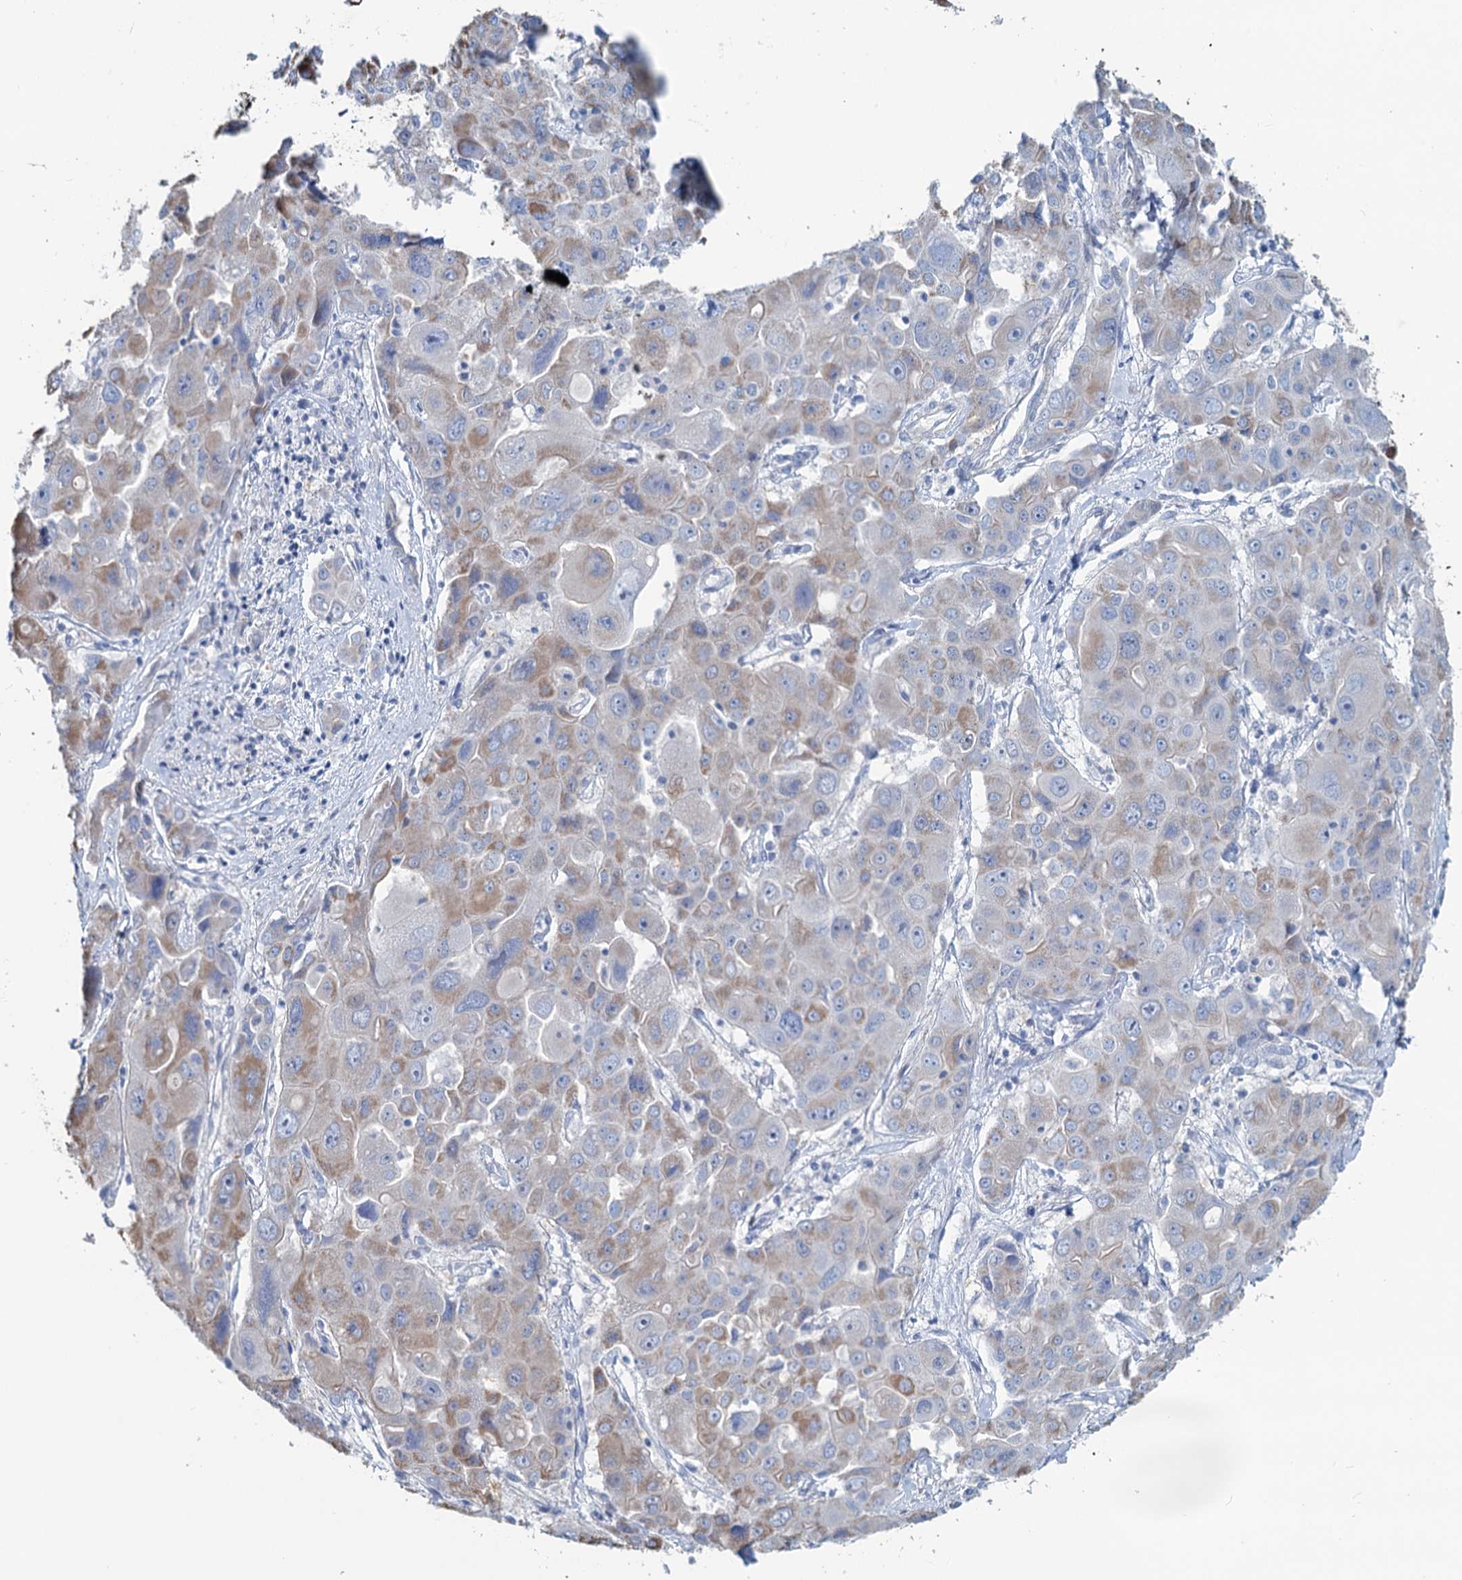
{"staining": {"intensity": "weak", "quantity": "25%-75%", "location": "cytoplasmic/membranous"}, "tissue": "liver cancer", "cell_type": "Tumor cells", "image_type": "cancer", "snomed": [{"axis": "morphology", "description": "Cholangiocarcinoma"}, {"axis": "topography", "description": "Liver"}], "caption": "Liver cancer (cholangiocarcinoma) tissue displays weak cytoplasmic/membranous staining in about 25%-75% of tumor cells", "gene": "SLC1A3", "patient": {"sex": "male", "age": 67}}